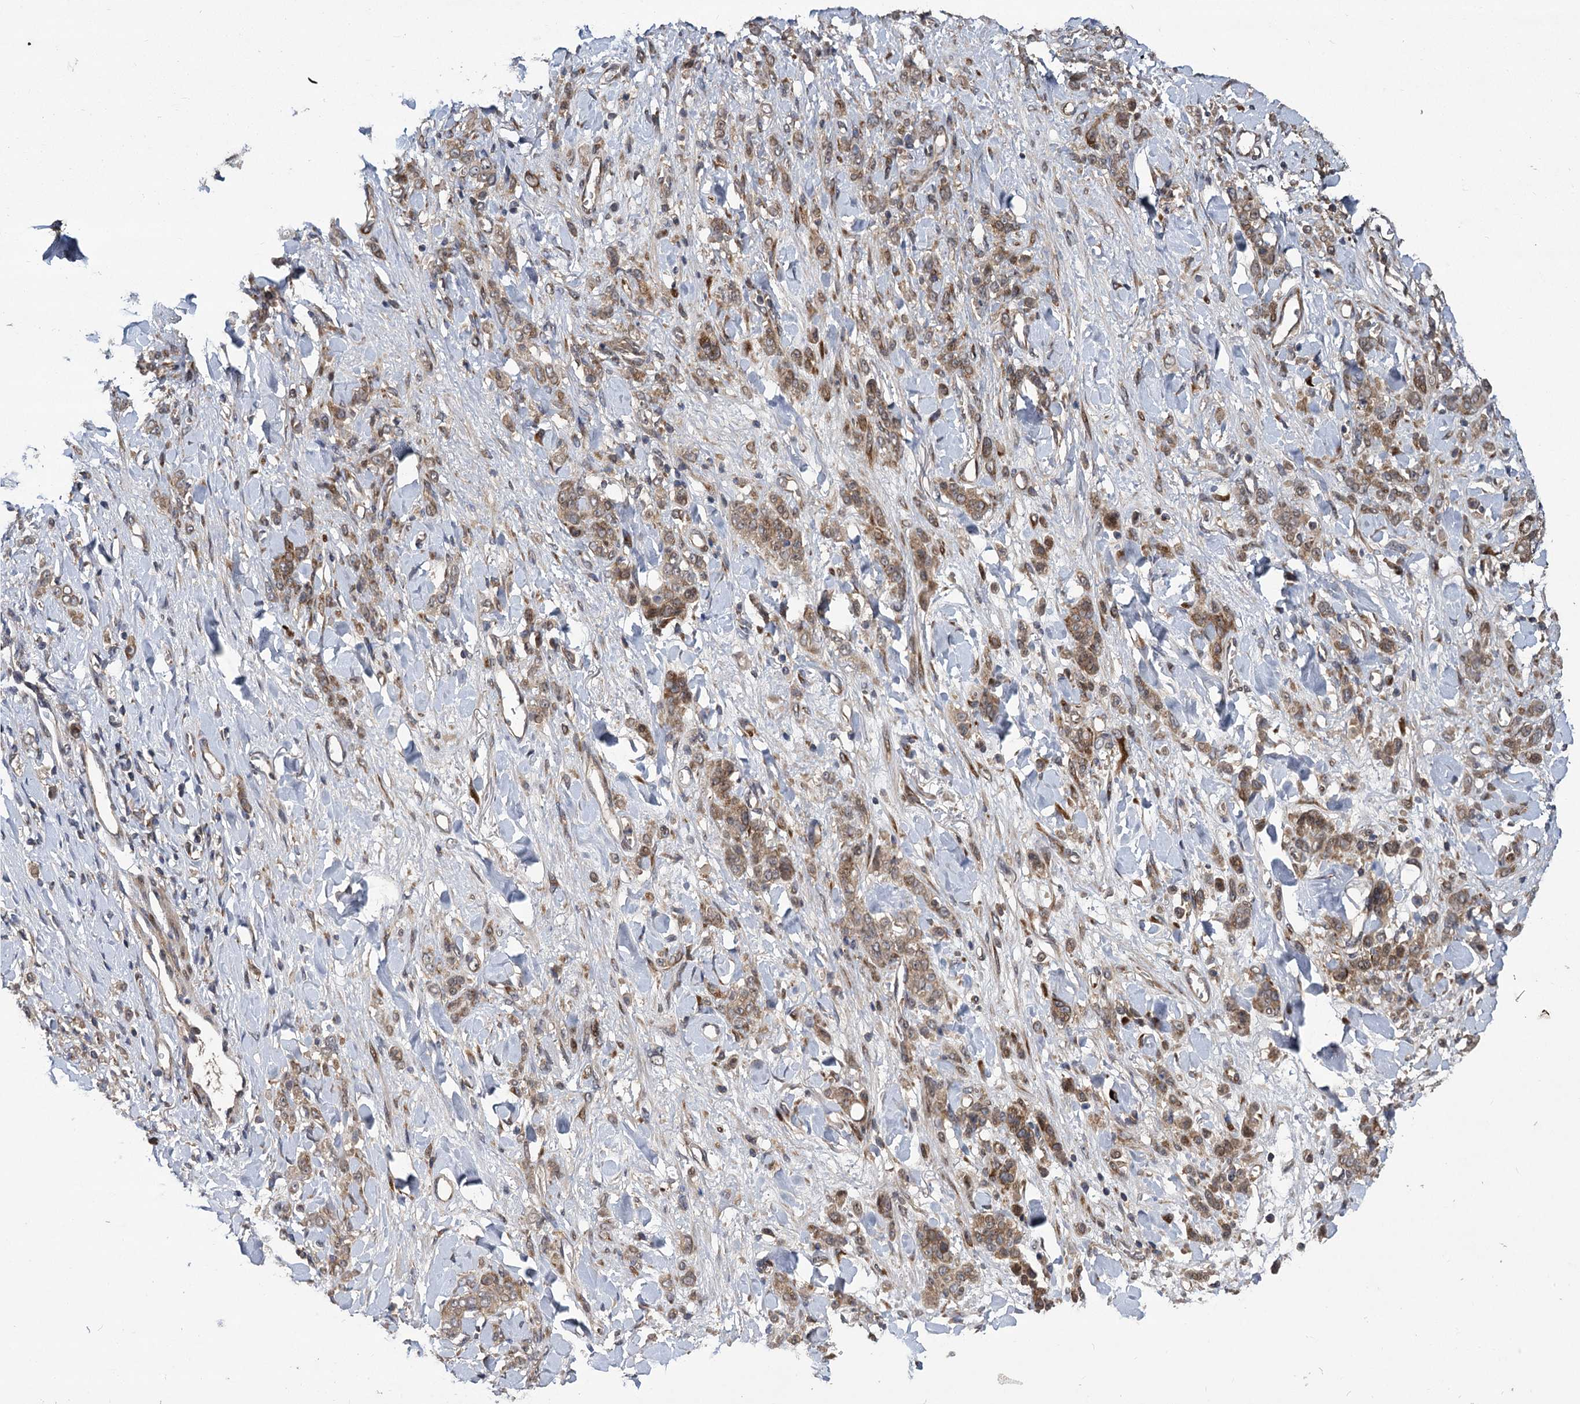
{"staining": {"intensity": "moderate", "quantity": ">75%", "location": "cytoplasmic/membranous"}, "tissue": "stomach cancer", "cell_type": "Tumor cells", "image_type": "cancer", "snomed": [{"axis": "morphology", "description": "Normal tissue, NOS"}, {"axis": "morphology", "description": "Adenocarcinoma, NOS"}, {"axis": "topography", "description": "Stomach"}], "caption": "Immunohistochemical staining of stomach adenocarcinoma shows medium levels of moderate cytoplasmic/membranous expression in approximately >75% of tumor cells. The staining is performed using DAB (3,3'-diaminobenzidine) brown chromogen to label protein expression. The nuclei are counter-stained blue using hematoxylin.", "gene": "INPPL1", "patient": {"sex": "male", "age": 82}}